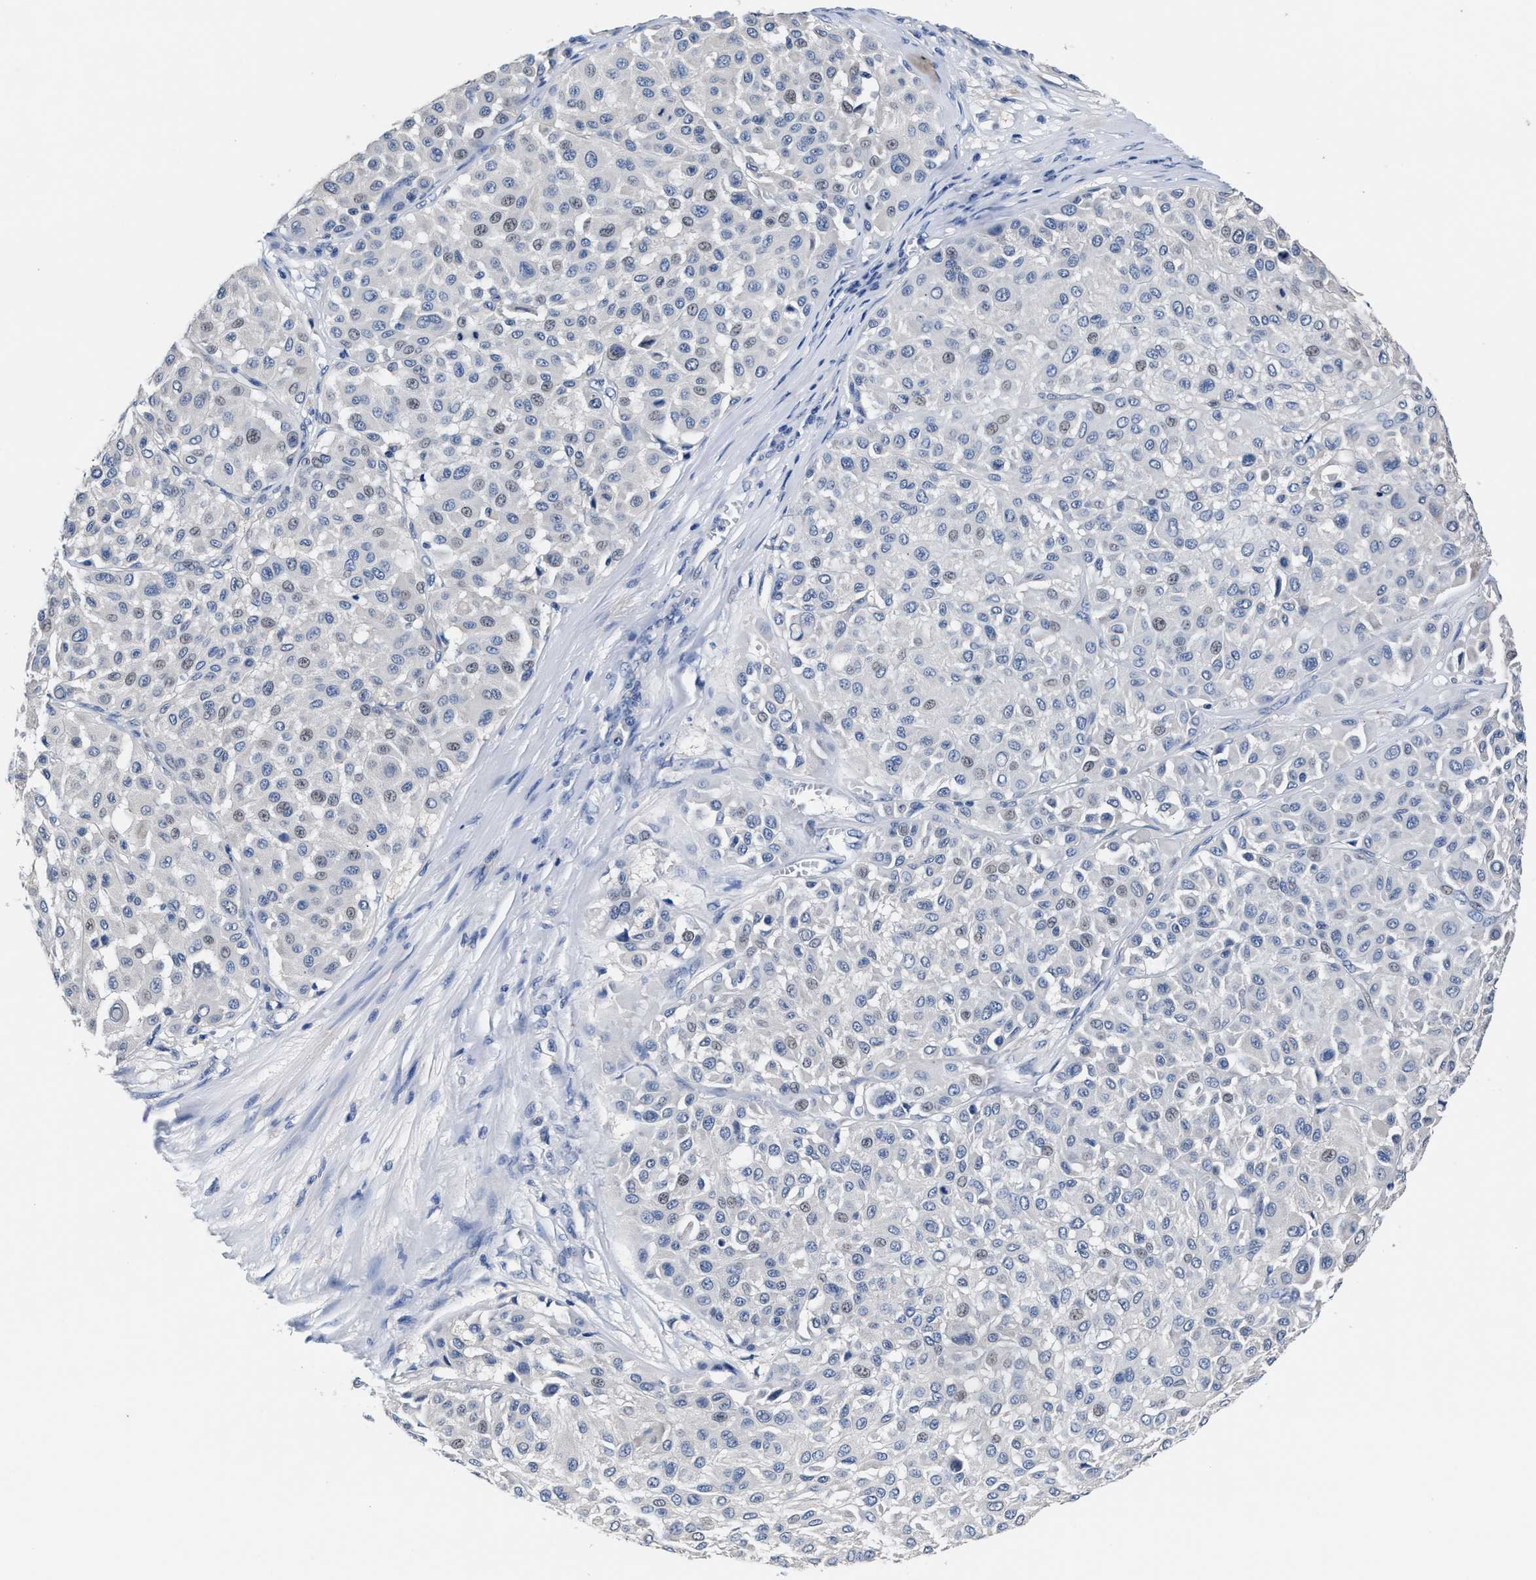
{"staining": {"intensity": "negative", "quantity": "none", "location": "none"}, "tissue": "melanoma", "cell_type": "Tumor cells", "image_type": "cancer", "snomed": [{"axis": "morphology", "description": "Malignant melanoma, Metastatic site"}, {"axis": "topography", "description": "Soft tissue"}], "caption": "Malignant melanoma (metastatic site) was stained to show a protein in brown. There is no significant expression in tumor cells.", "gene": "GSTM1", "patient": {"sex": "male", "age": 41}}